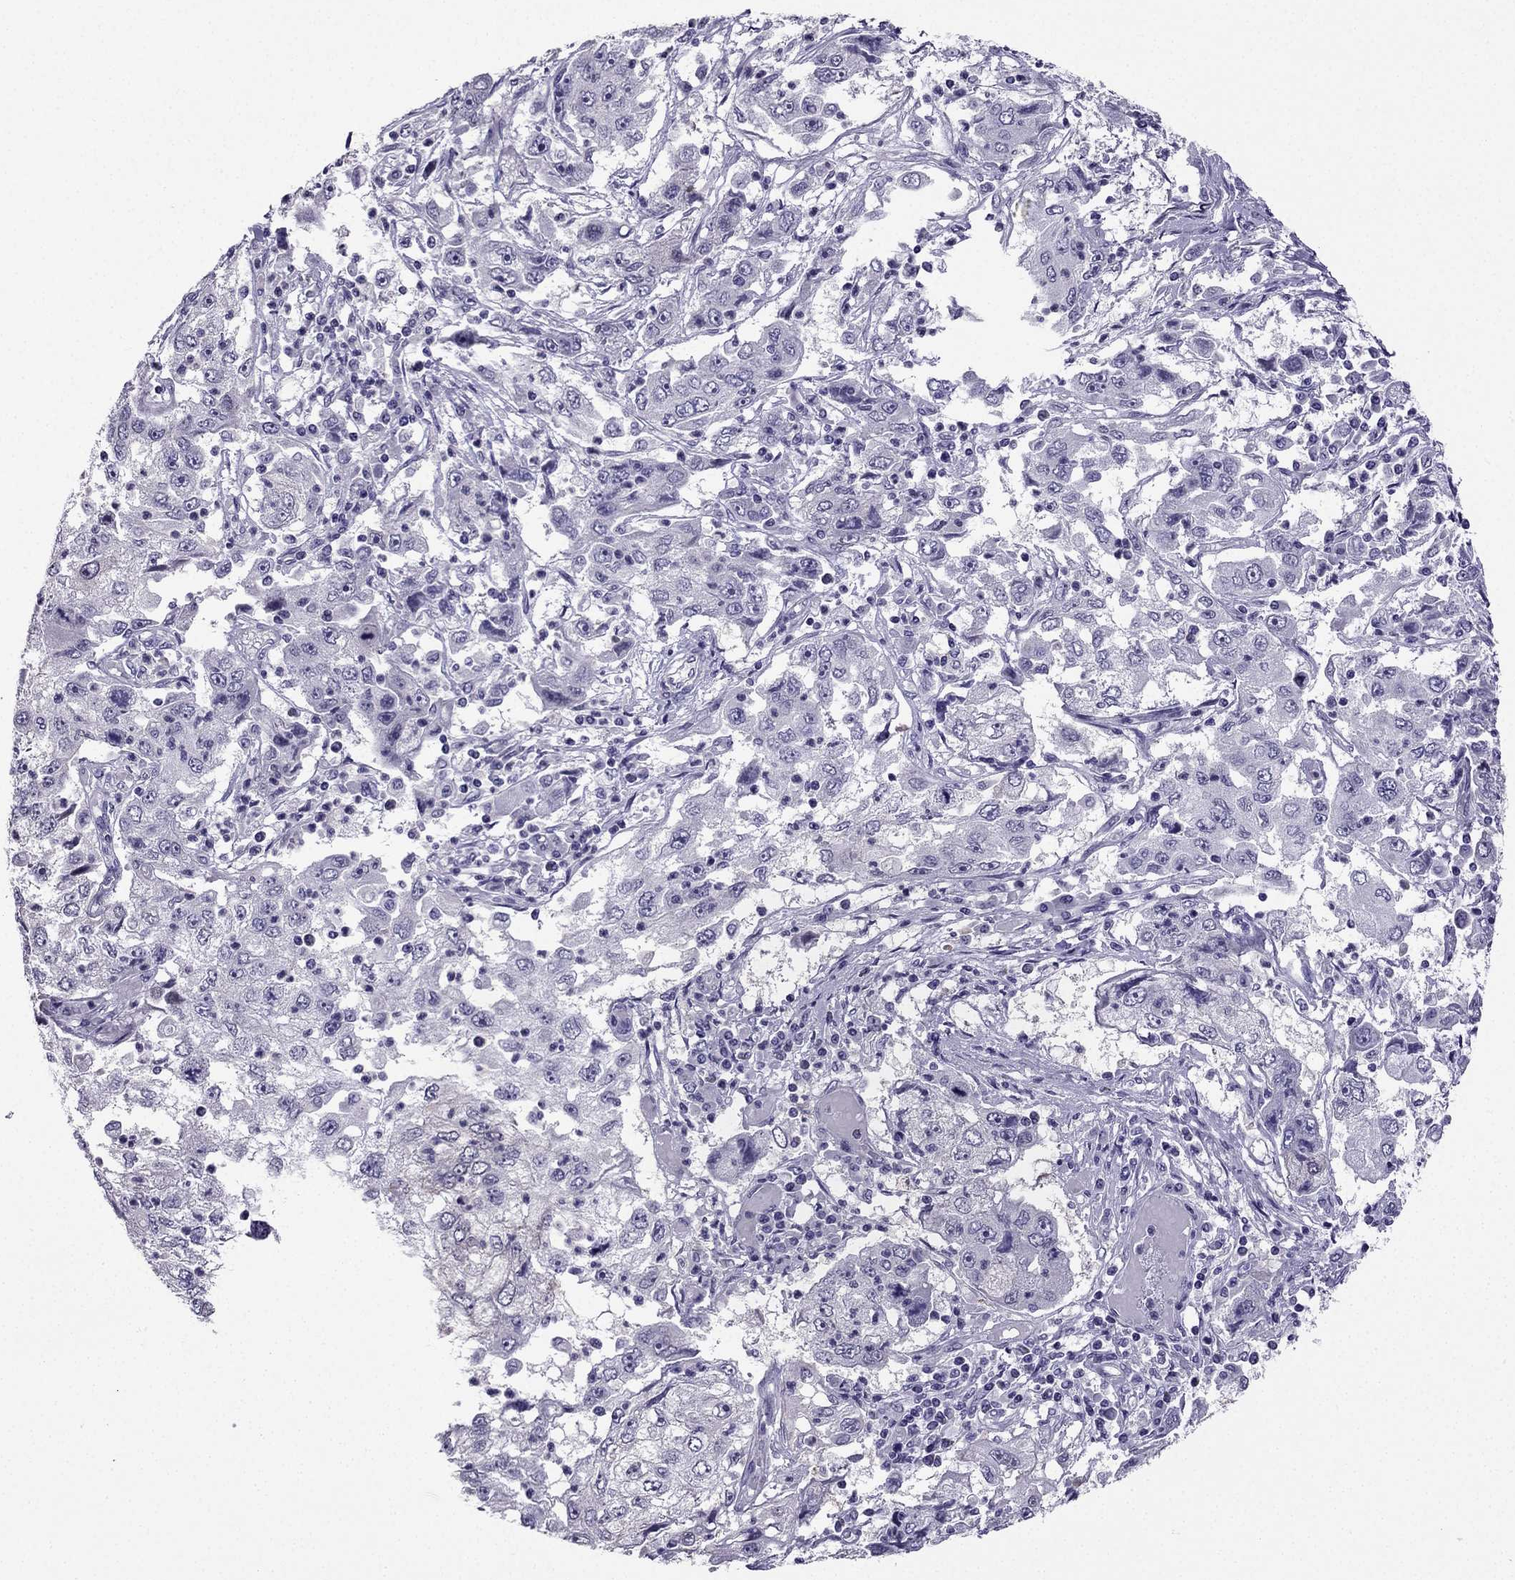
{"staining": {"intensity": "negative", "quantity": "none", "location": "none"}, "tissue": "cervical cancer", "cell_type": "Tumor cells", "image_type": "cancer", "snomed": [{"axis": "morphology", "description": "Squamous cell carcinoma, NOS"}, {"axis": "topography", "description": "Cervix"}], "caption": "IHC photomicrograph of neoplastic tissue: human cervical cancer (squamous cell carcinoma) stained with DAB shows no significant protein positivity in tumor cells.", "gene": "KCNJ10", "patient": {"sex": "female", "age": 36}}